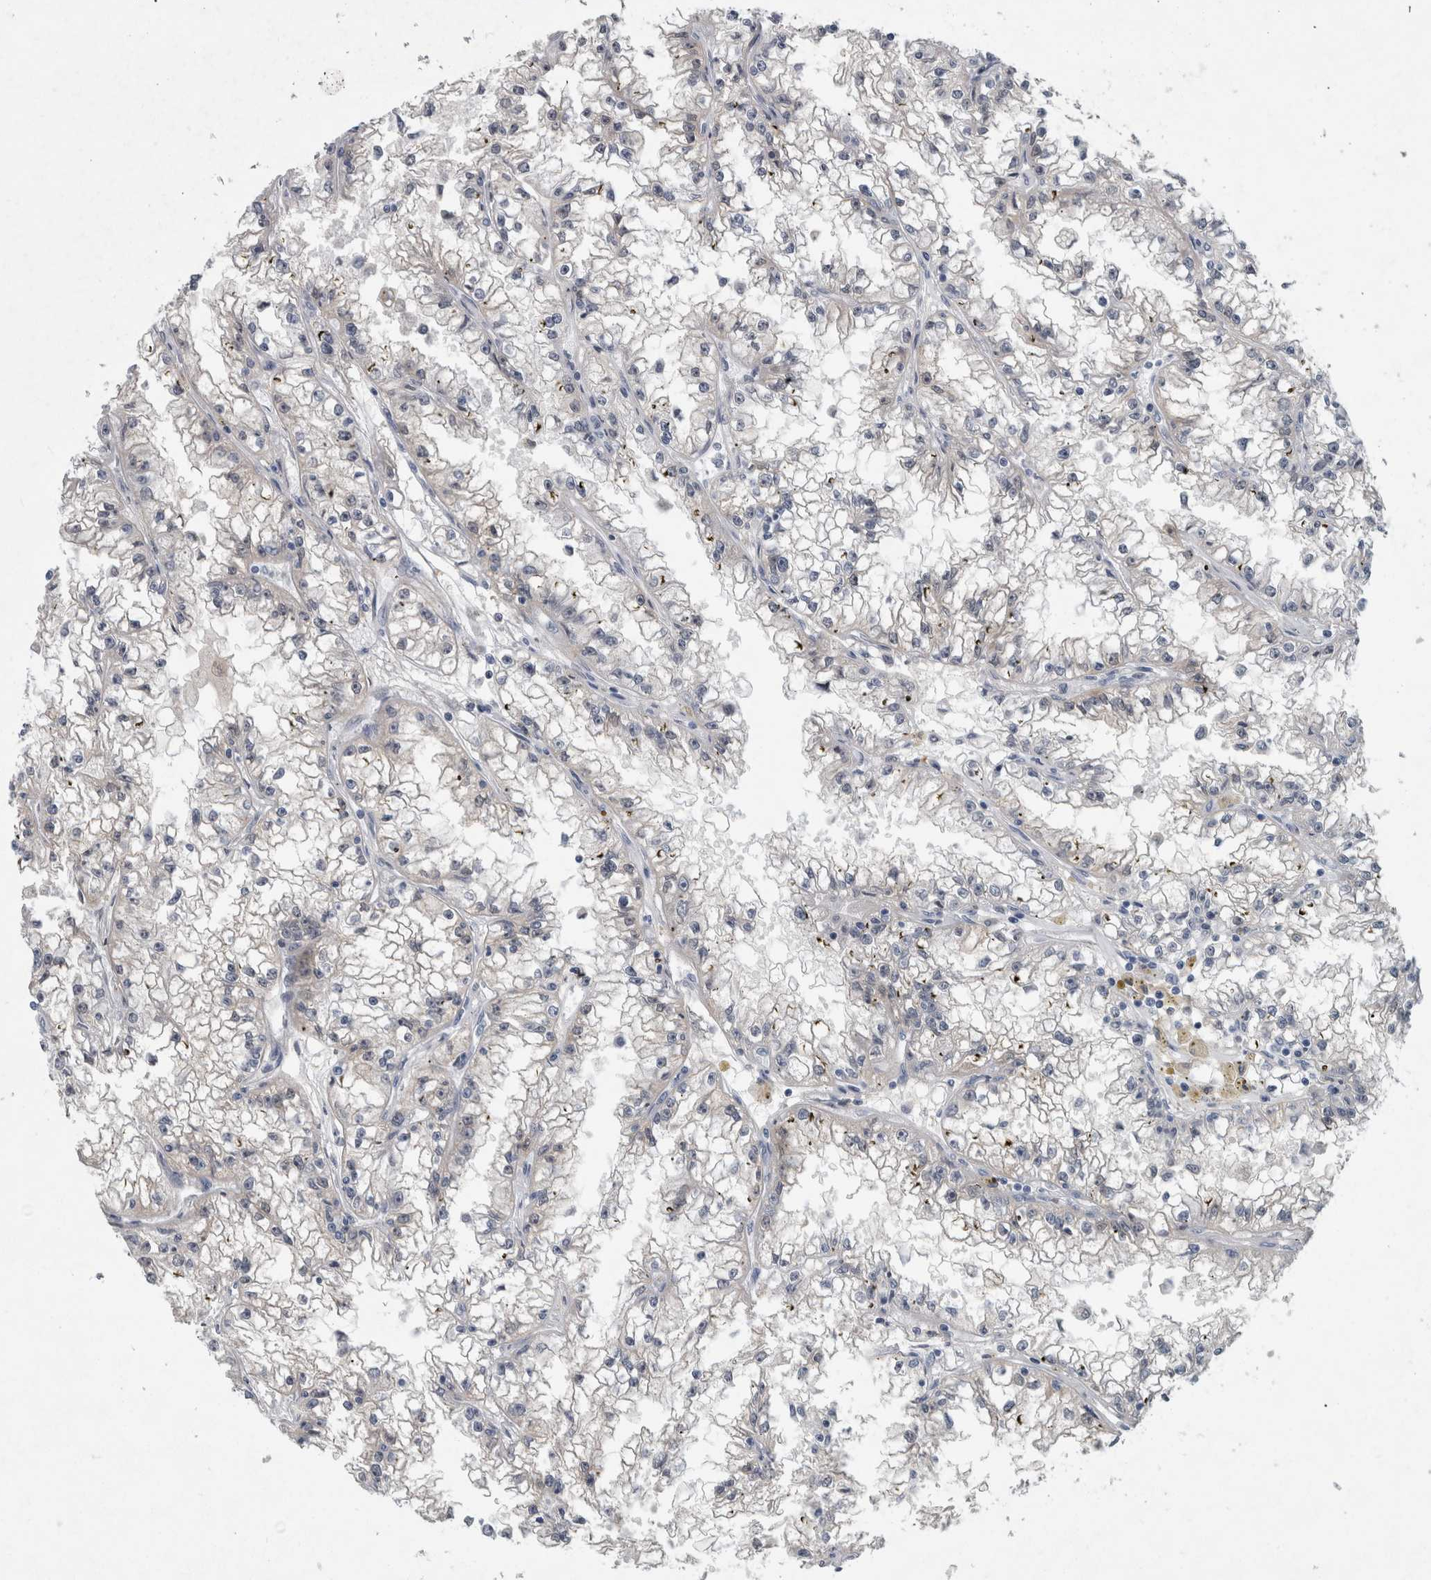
{"staining": {"intensity": "negative", "quantity": "none", "location": "none"}, "tissue": "renal cancer", "cell_type": "Tumor cells", "image_type": "cancer", "snomed": [{"axis": "morphology", "description": "Adenocarcinoma, NOS"}, {"axis": "topography", "description": "Kidney"}], "caption": "Image shows no significant protein expression in tumor cells of renal cancer.", "gene": "FAM83H", "patient": {"sex": "male", "age": 56}}